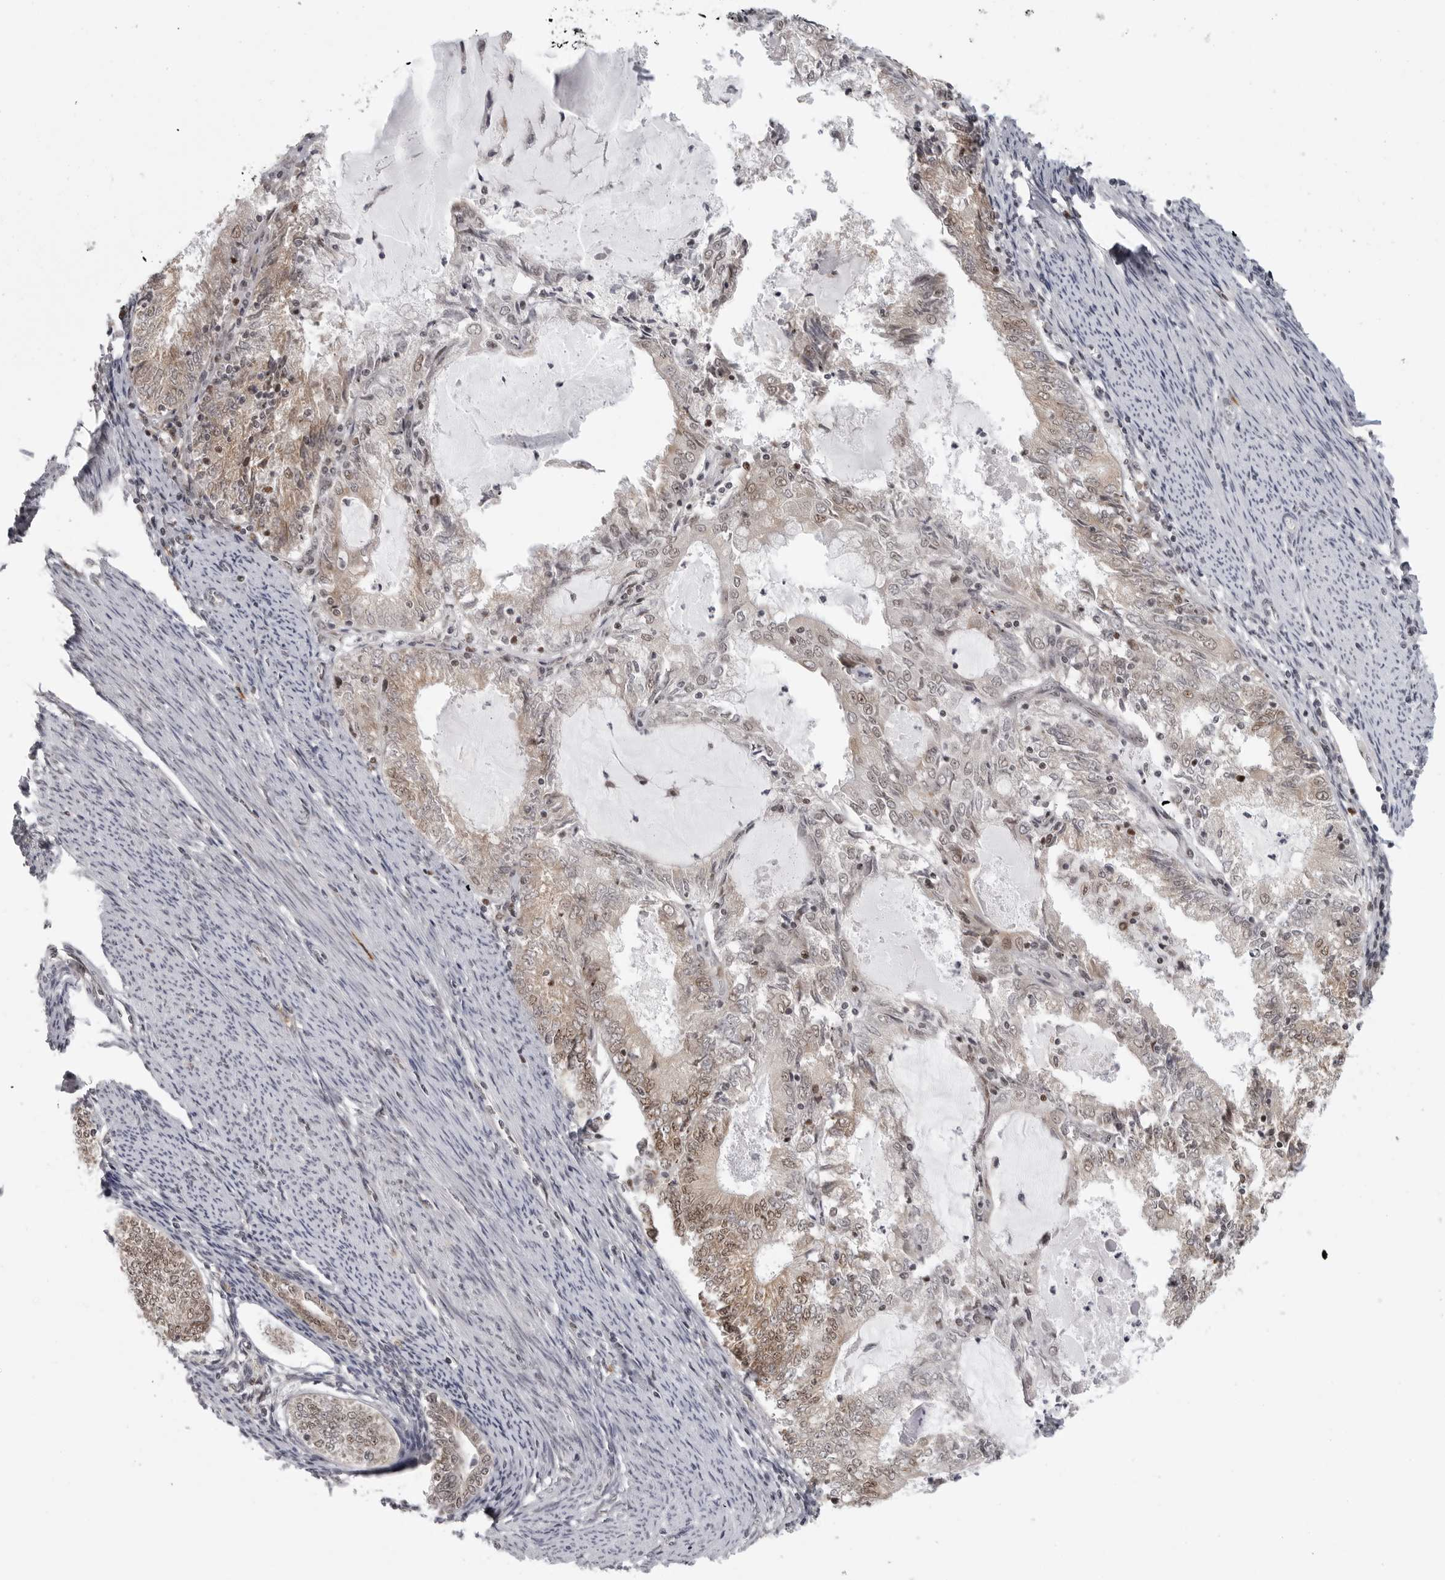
{"staining": {"intensity": "moderate", "quantity": "25%-75%", "location": "nuclear"}, "tissue": "endometrial cancer", "cell_type": "Tumor cells", "image_type": "cancer", "snomed": [{"axis": "morphology", "description": "Adenocarcinoma, NOS"}, {"axis": "topography", "description": "Endometrium"}], "caption": "Immunohistochemical staining of endometrial cancer exhibits medium levels of moderate nuclear positivity in about 25%-75% of tumor cells. (brown staining indicates protein expression, while blue staining denotes nuclei).", "gene": "PRDM10", "patient": {"sex": "female", "age": 57}}